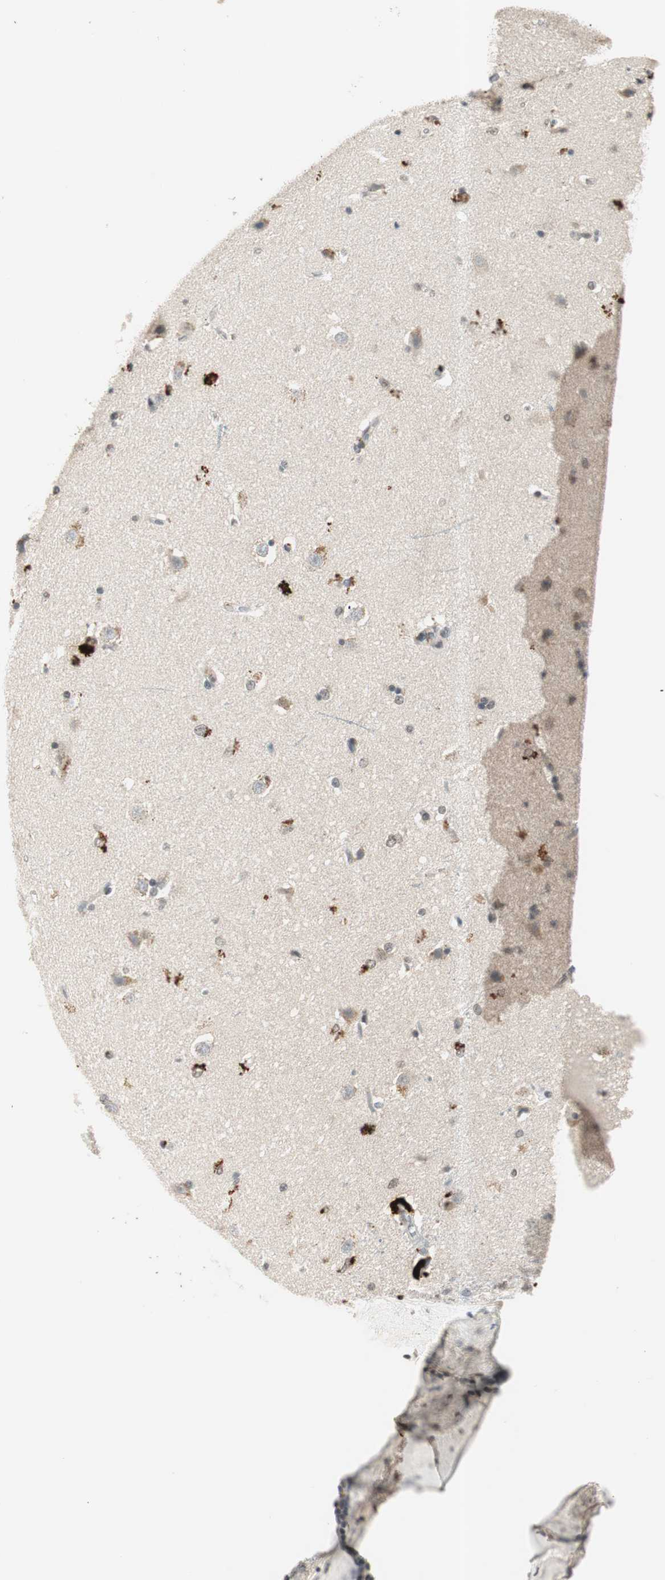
{"staining": {"intensity": "negative", "quantity": "none", "location": "none"}, "tissue": "caudate", "cell_type": "Glial cells", "image_type": "normal", "snomed": [{"axis": "morphology", "description": "Normal tissue, NOS"}, {"axis": "topography", "description": "Lateral ventricle wall"}], "caption": "Immunohistochemical staining of unremarkable human caudate exhibits no significant expression in glial cells.", "gene": "NFRKB", "patient": {"sex": "female", "age": 19}}